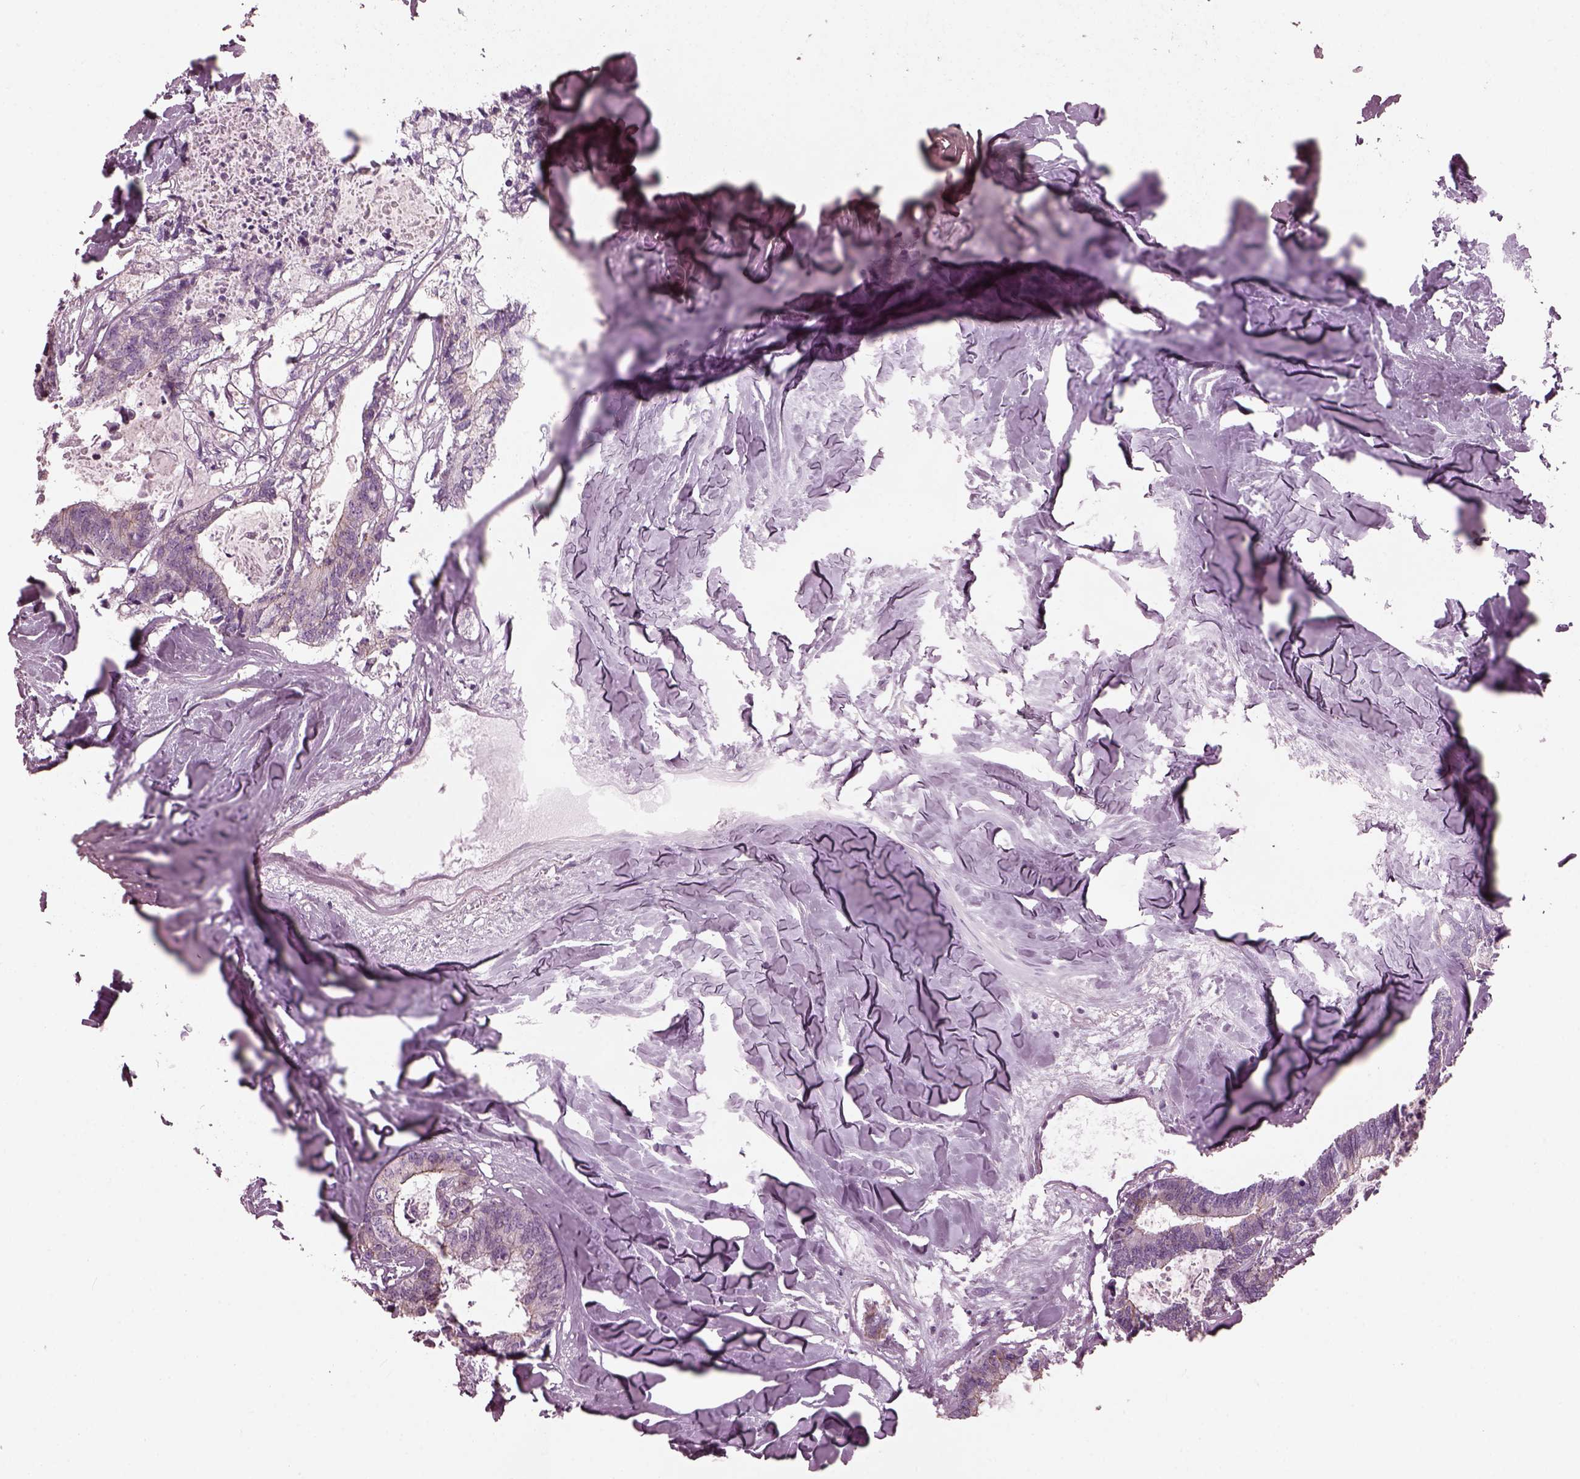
{"staining": {"intensity": "negative", "quantity": "none", "location": "none"}, "tissue": "colorectal cancer", "cell_type": "Tumor cells", "image_type": "cancer", "snomed": [{"axis": "morphology", "description": "Adenocarcinoma, NOS"}, {"axis": "topography", "description": "Colon"}, {"axis": "topography", "description": "Rectum"}], "caption": "Immunohistochemistry of human adenocarcinoma (colorectal) exhibits no expression in tumor cells.", "gene": "BFSP1", "patient": {"sex": "male", "age": 57}}